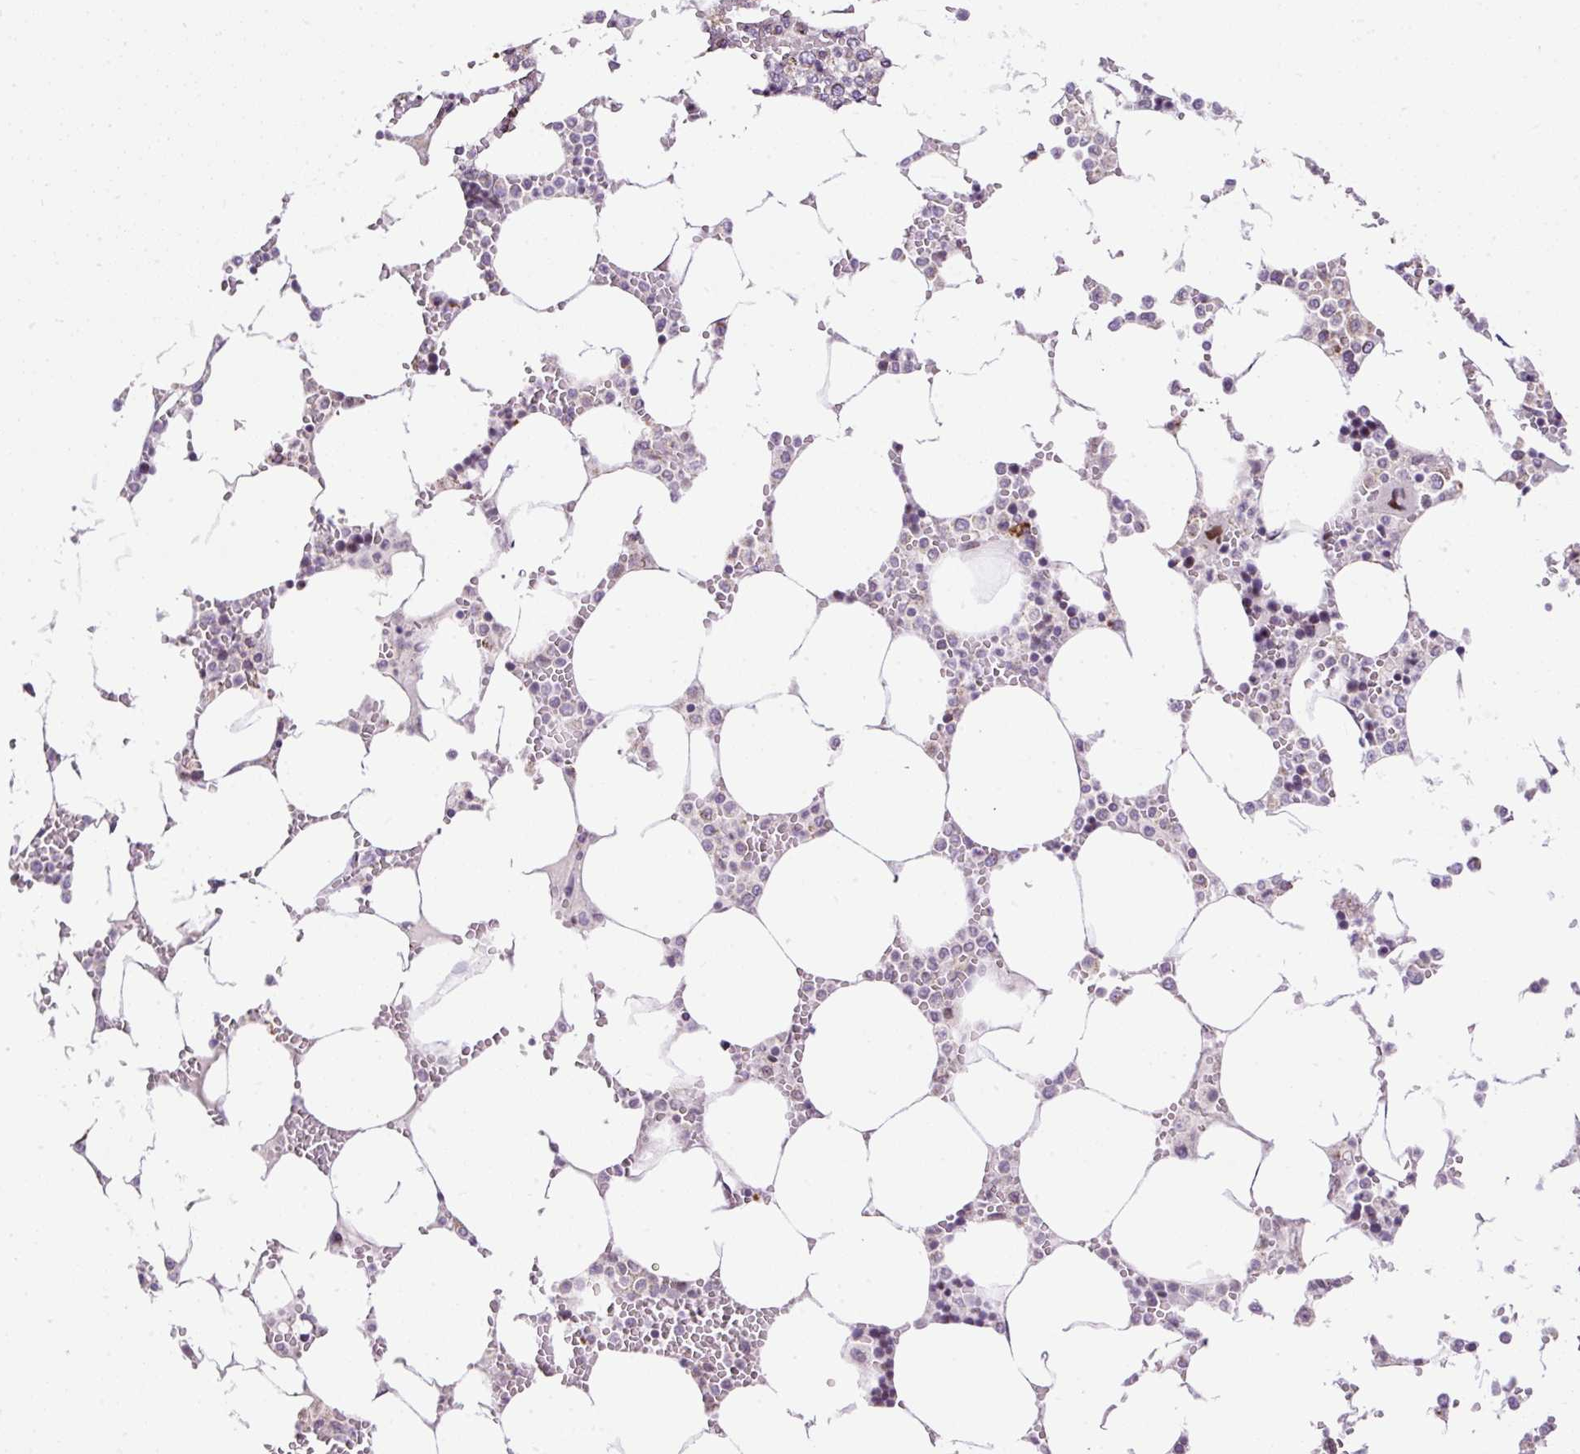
{"staining": {"intensity": "weak", "quantity": "<25%", "location": "nuclear"}, "tissue": "bone marrow", "cell_type": "Hematopoietic cells", "image_type": "normal", "snomed": [{"axis": "morphology", "description": "Normal tissue, NOS"}, {"axis": "topography", "description": "Bone marrow"}], "caption": "IHC photomicrograph of unremarkable bone marrow stained for a protein (brown), which shows no staining in hematopoietic cells.", "gene": "FMC1", "patient": {"sex": "male", "age": 64}}